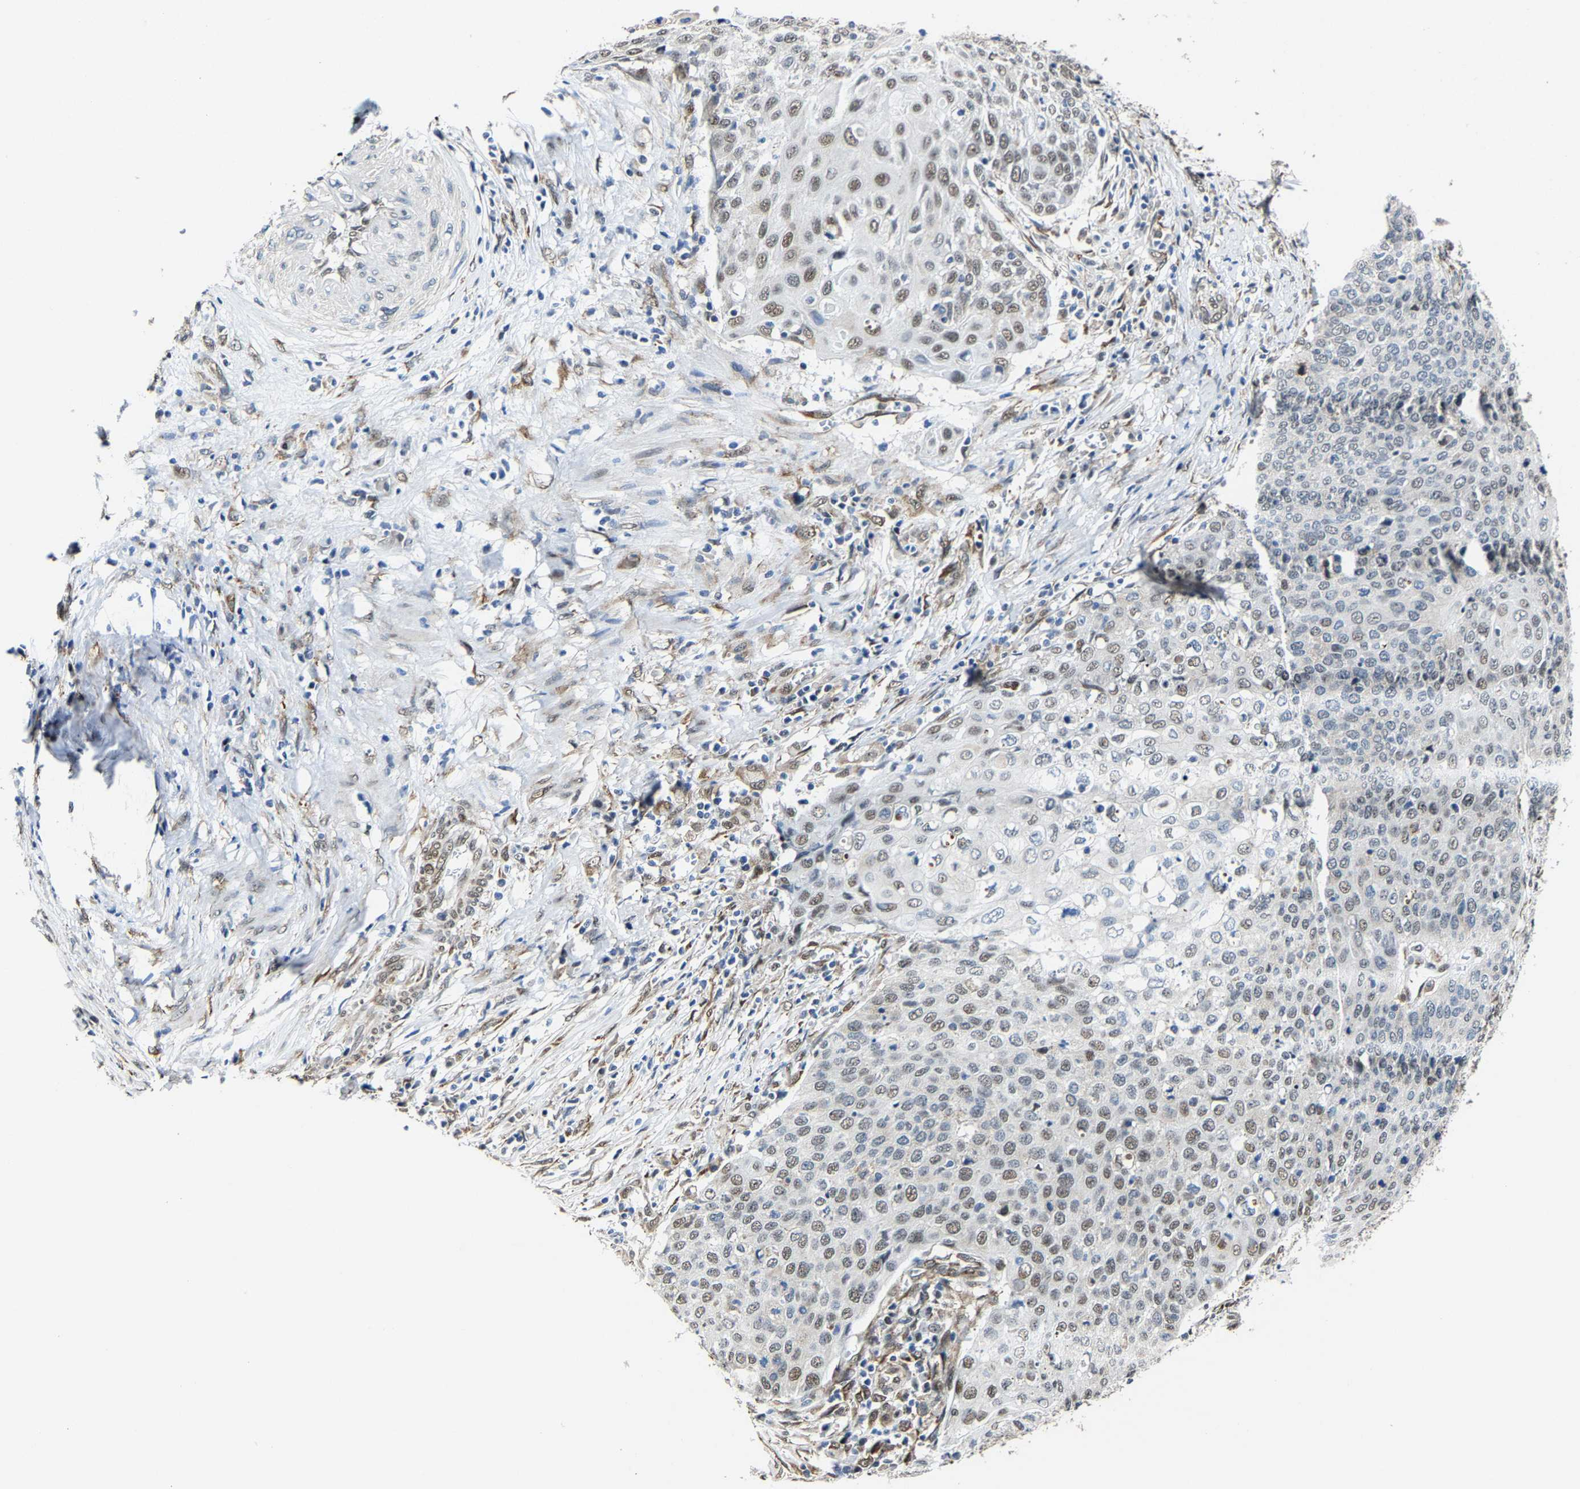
{"staining": {"intensity": "moderate", "quantity": "25%-75%", "location": "nuclear"}, "tissue": "cervical cancer", "cell_type": "Tumor cells", "image_type": "cancer", "snomed": [{"axis": "morphology", "description": "Squamous cell carcinoma, NOS"}, {"axis": "topography", "description": "Cervix"}], "caption": "Moderate nuclear positivity is identified in approximately 25%-75% of tumor cells in cervical cancer (squamous cell carcinoma).", "gene": "METTL1", "patient": {"sex": "female", "age": 39}}